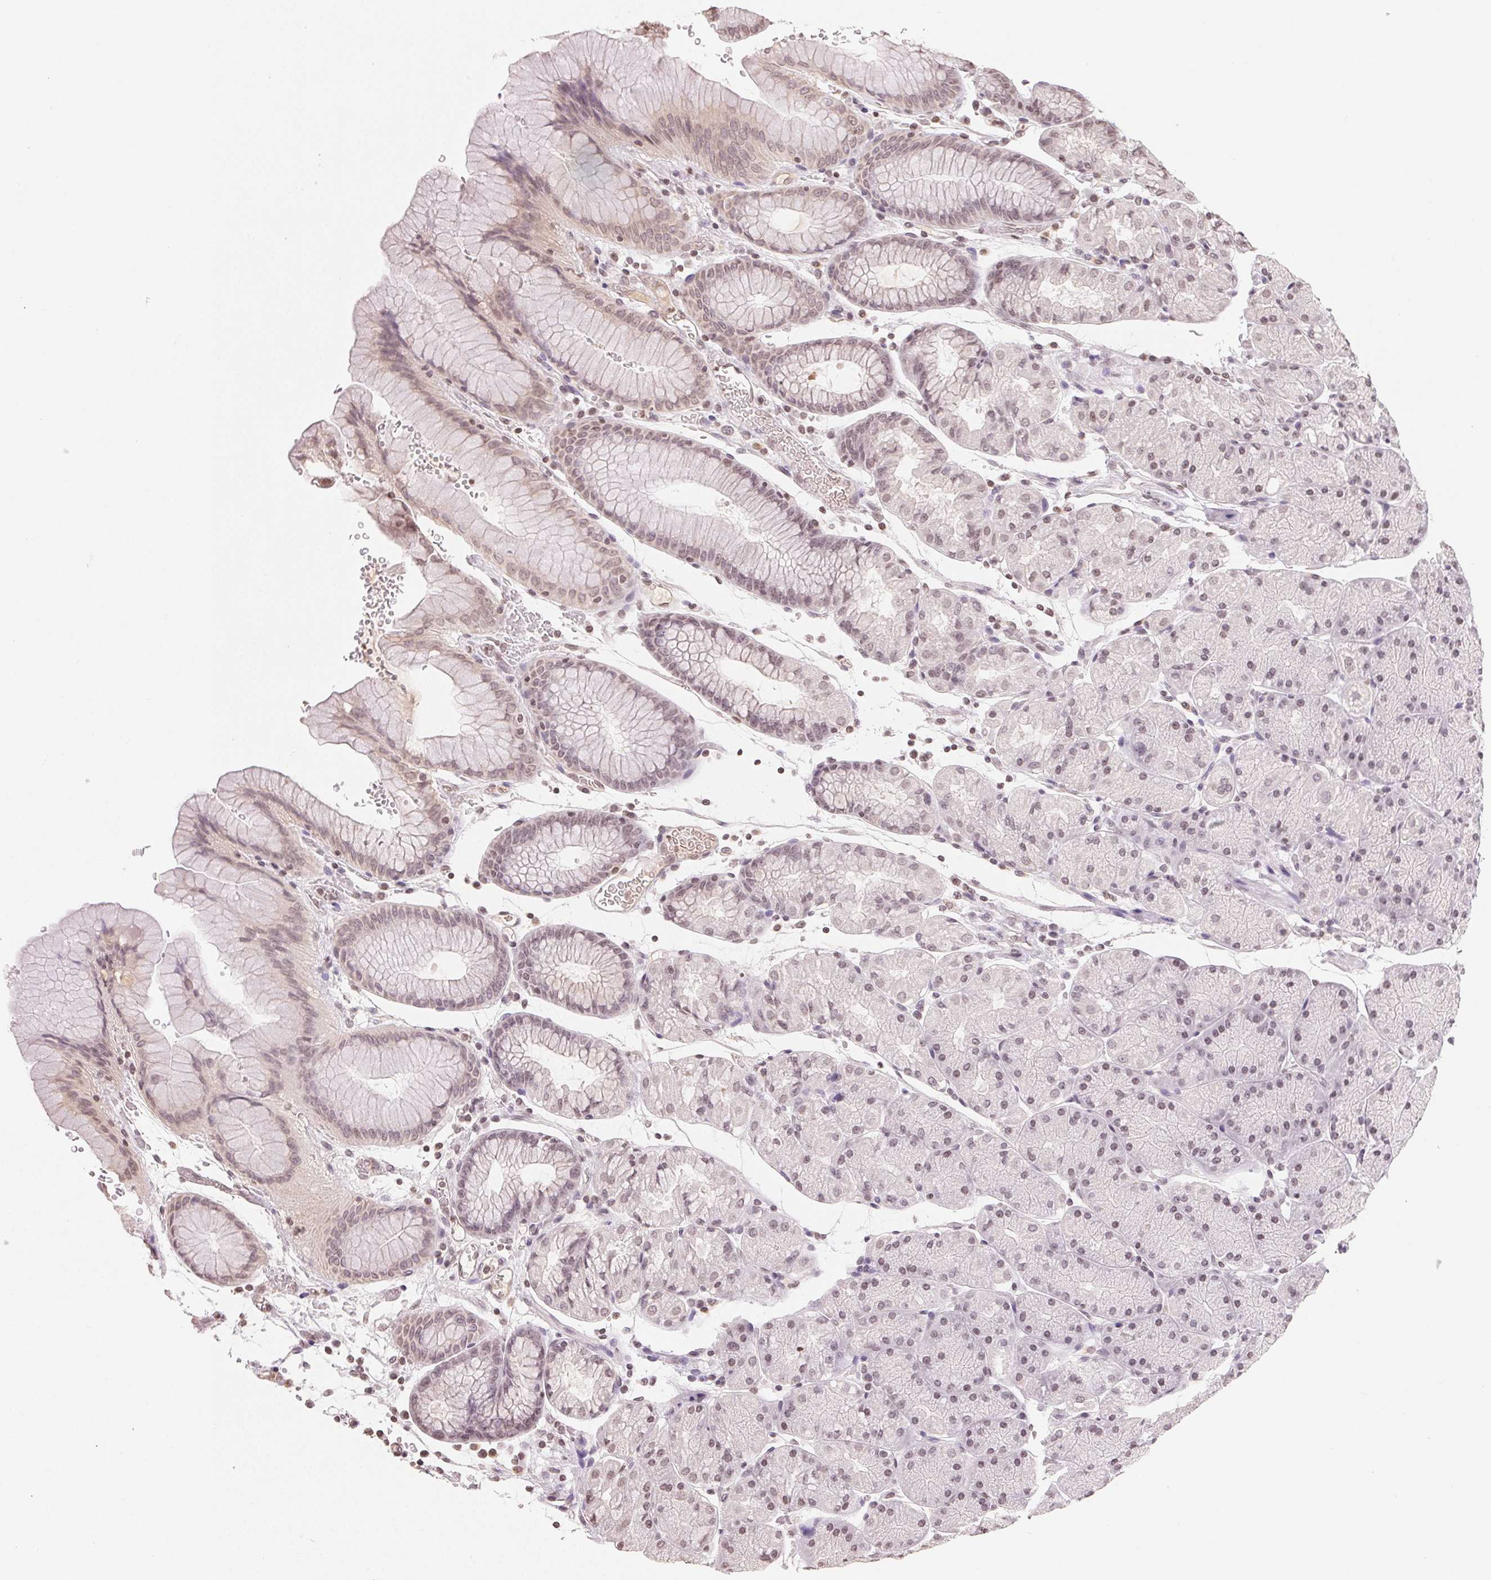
{"staining": {"intensity": "weak", "quantity": ">75%", "location": "nuclear"}, "tissue": "stomach", "cell_type": "Glandular cells", "image_type": "normal", "snomed": [{"axis": "morphology", "description": "Normal tissue, NOS"}, {"axis": "topography", "description": "Stomach, upper"}, {"axis": "topography", "description": "Stomach"}], "caption": "An immunohistochemistry micrograph of normal tissue is shown. Protein staining in brown labels weak nuclear positivity in stomach within glandular cells.", "gene": "TBP", "patient": {"sex": "male", "age": 76}}